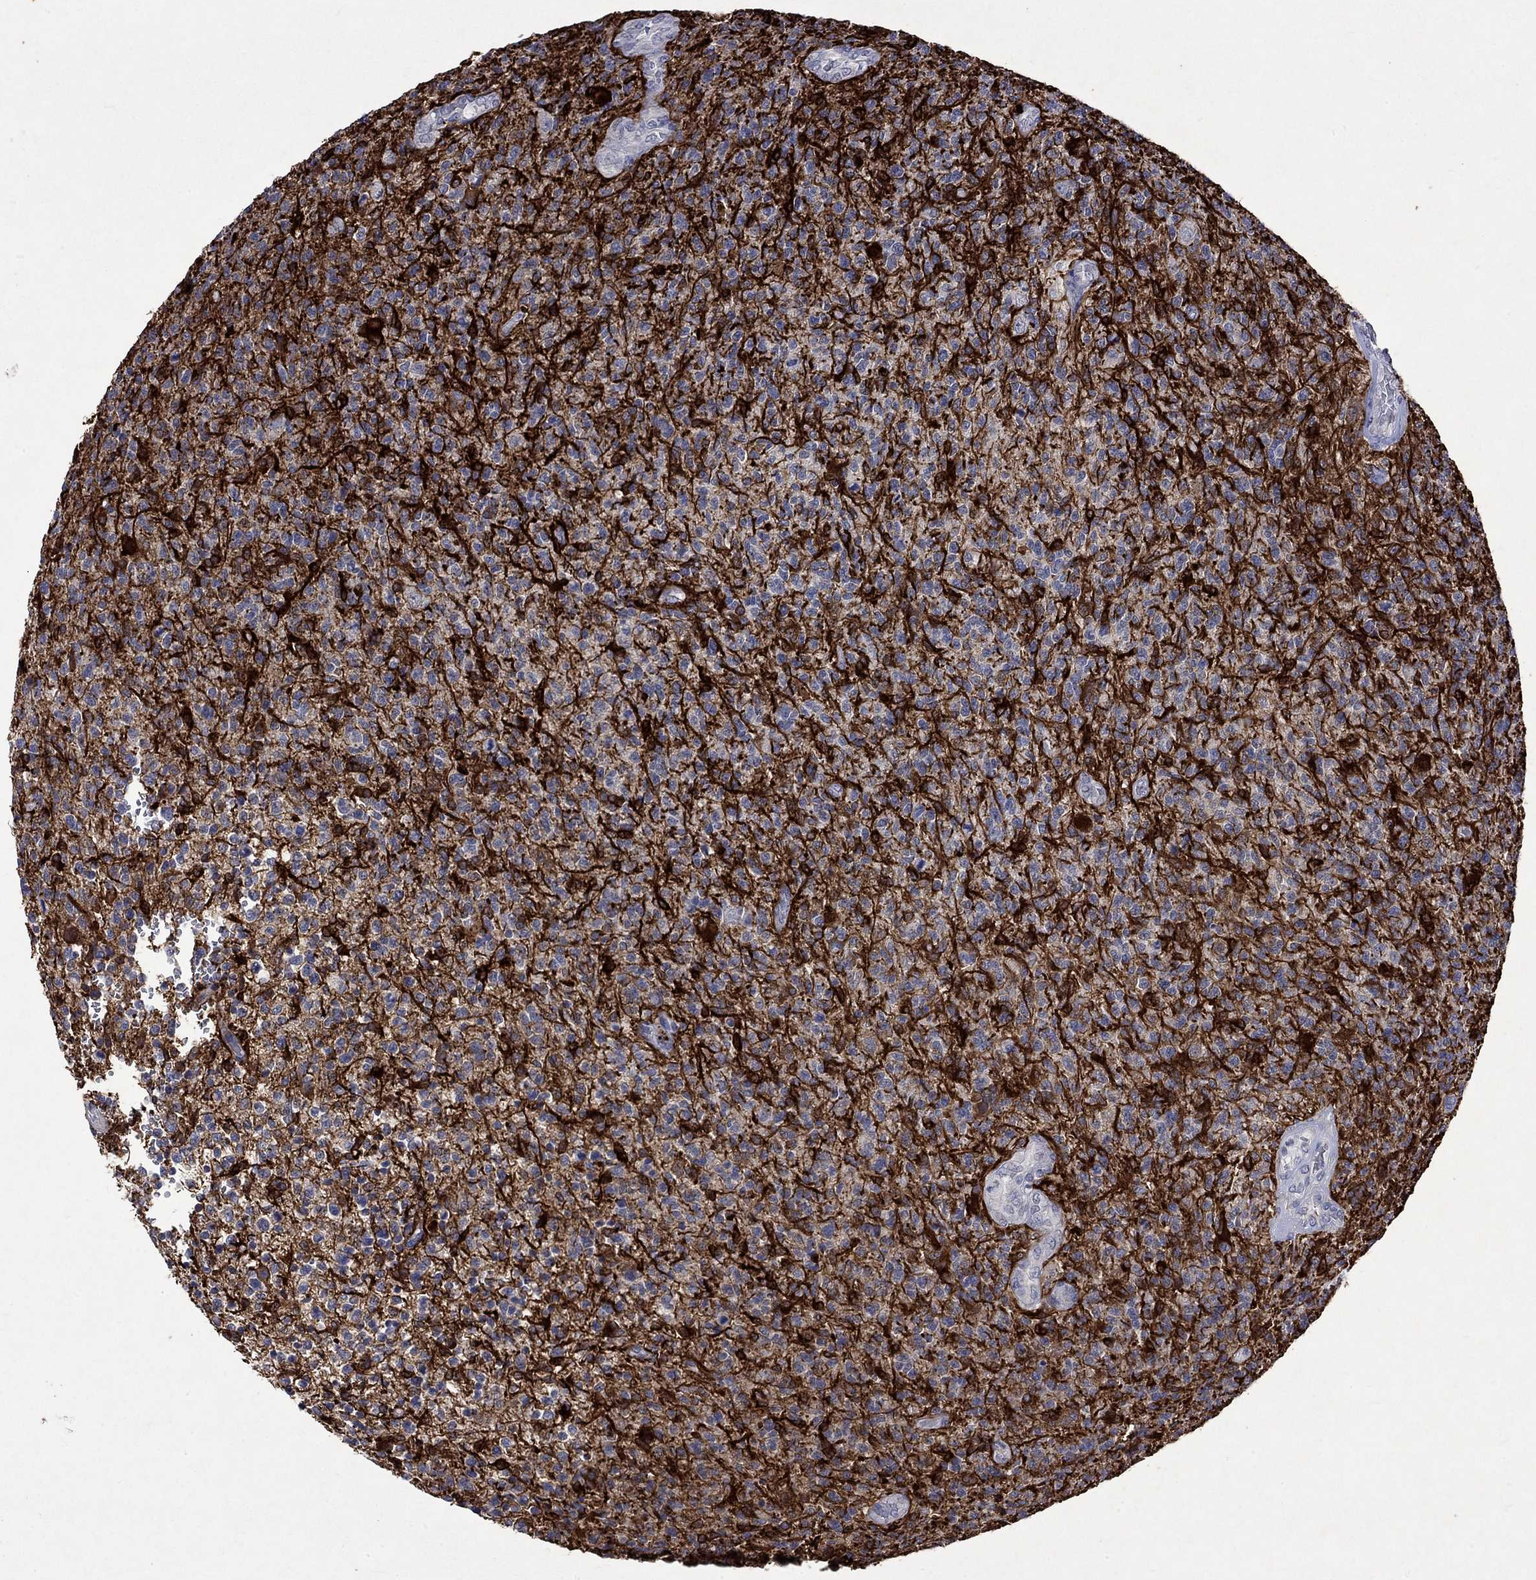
{"staining": {"intensity": "strong", "quantity": "25%-75%", "location": "cytoplasmic/membranous"}, "tissue": "glioma", "cell_type": "Tumor cells", "image_type": "cancer", "snomed": [{"axis": "morphology", "description": "Glioma, malignant, High grade"}, {"axis": "topography", "description": "Brain"}], "caption": "Immunohistochemistry staining of malignant high-grade glioma, which displays high levels of strong cytoplasmic/membranous expression in approximately 25%-75% of tumor cells indicating strong cytoplasmic/membranous protein positivity. The staining was performed using DAB (3,3'-diaminobenzidine) (brown) for protein detection and nuclei were counterstained in hematoxylin (blue).", "gene": "CRYAB", "patient": {"sex": "male", "age": 56}}